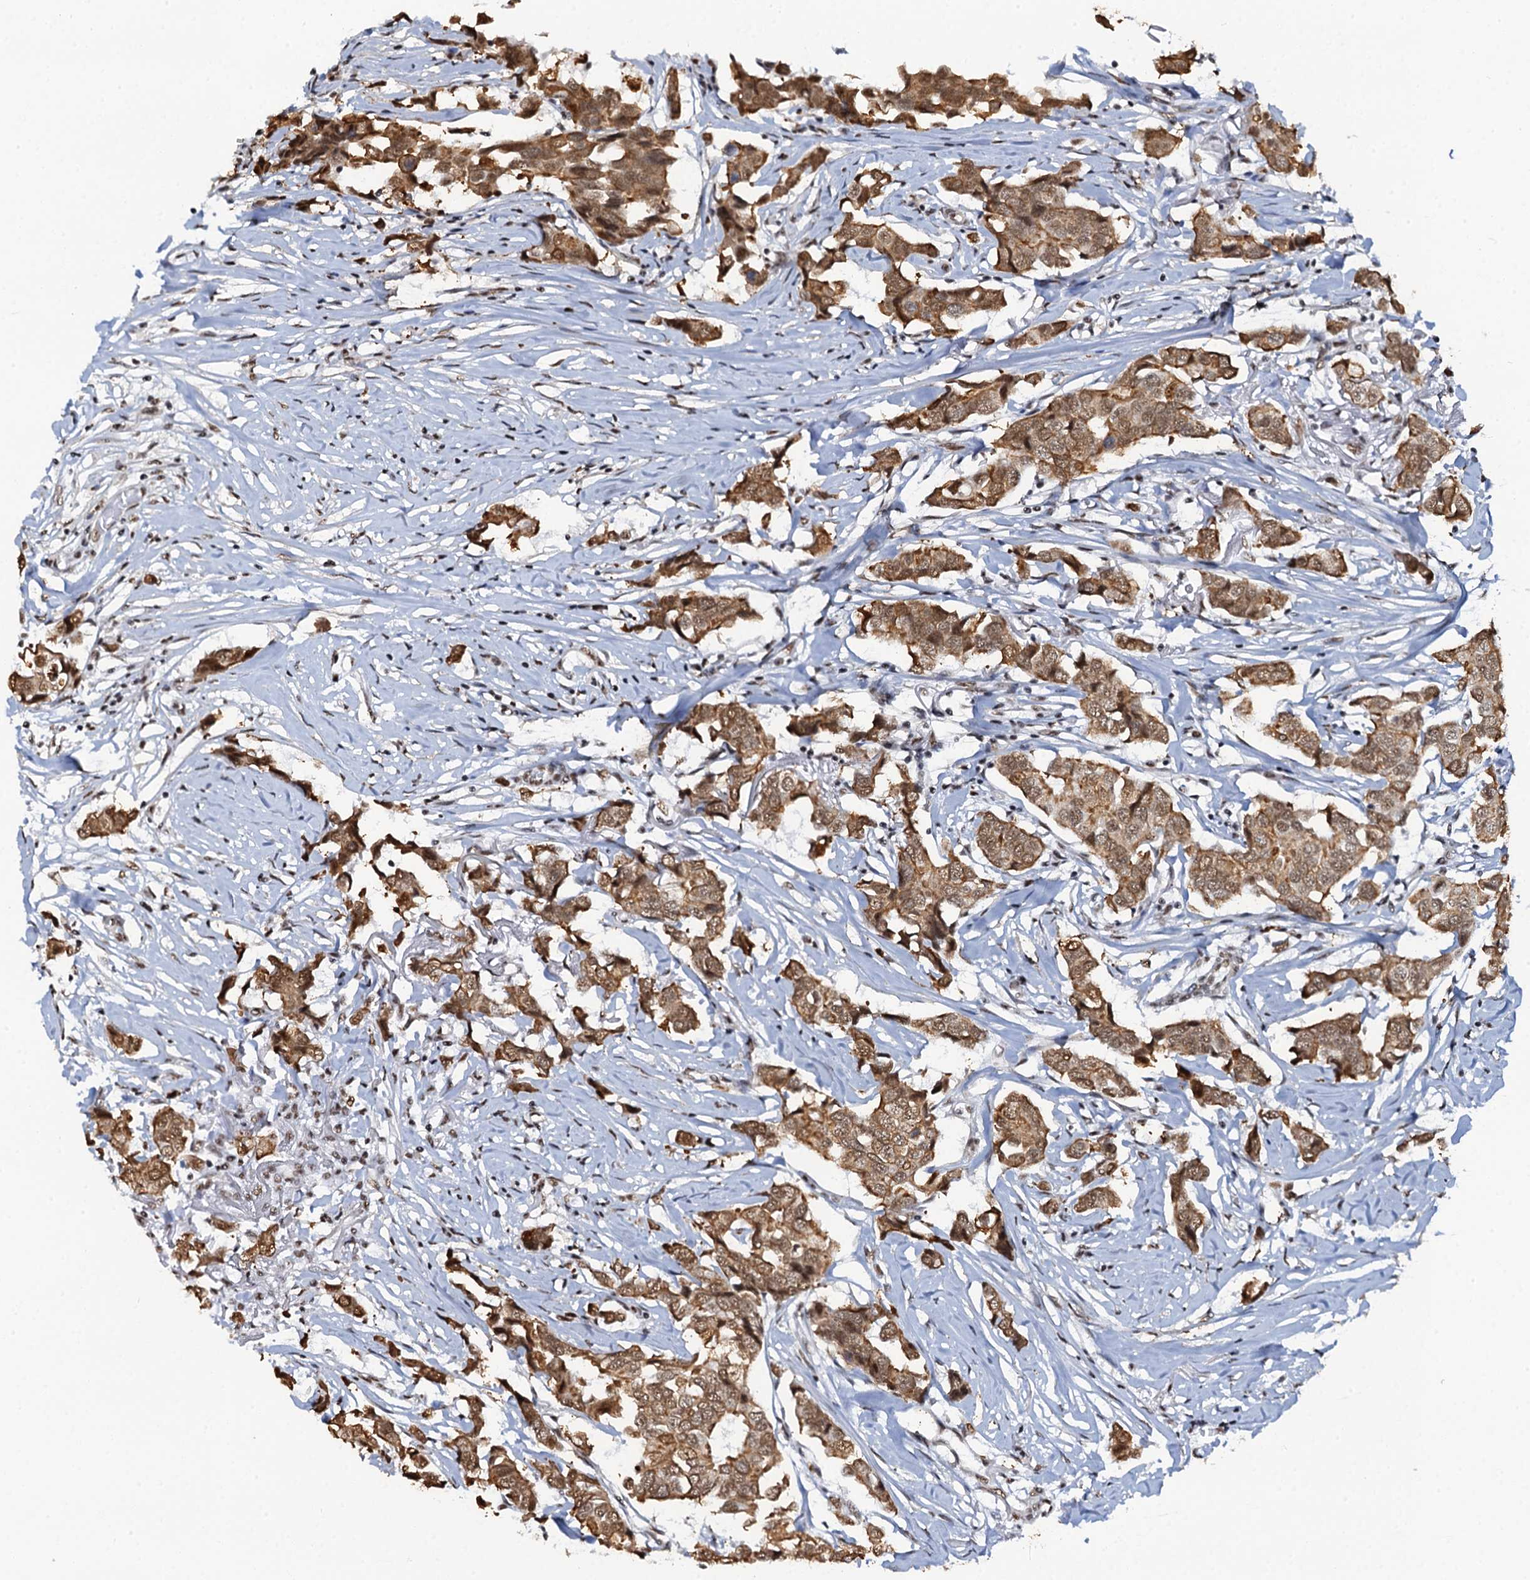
{"staining": {"intensity": "moderate", "quantity": ">75%", "location": "cytoplasmic/membranous,nuclear"}, "tissue": "breast cancer", "cell_type": "Tumor cells", "image_type": "cancer", "snomed": [{"axis": "morphology", "description": "Duct carcinoma"}, {"axis": "topography", "description": "Breast"}], "caption": "The photomicrograph demonstrates a brown stain indicating the presence of a protein in the cytoplasmic/membranous and nuclear of tumor cells in breast intraductal carcinoma.", "gene": "ZNF609", "patient": {"sex": "female", "age": 80}}